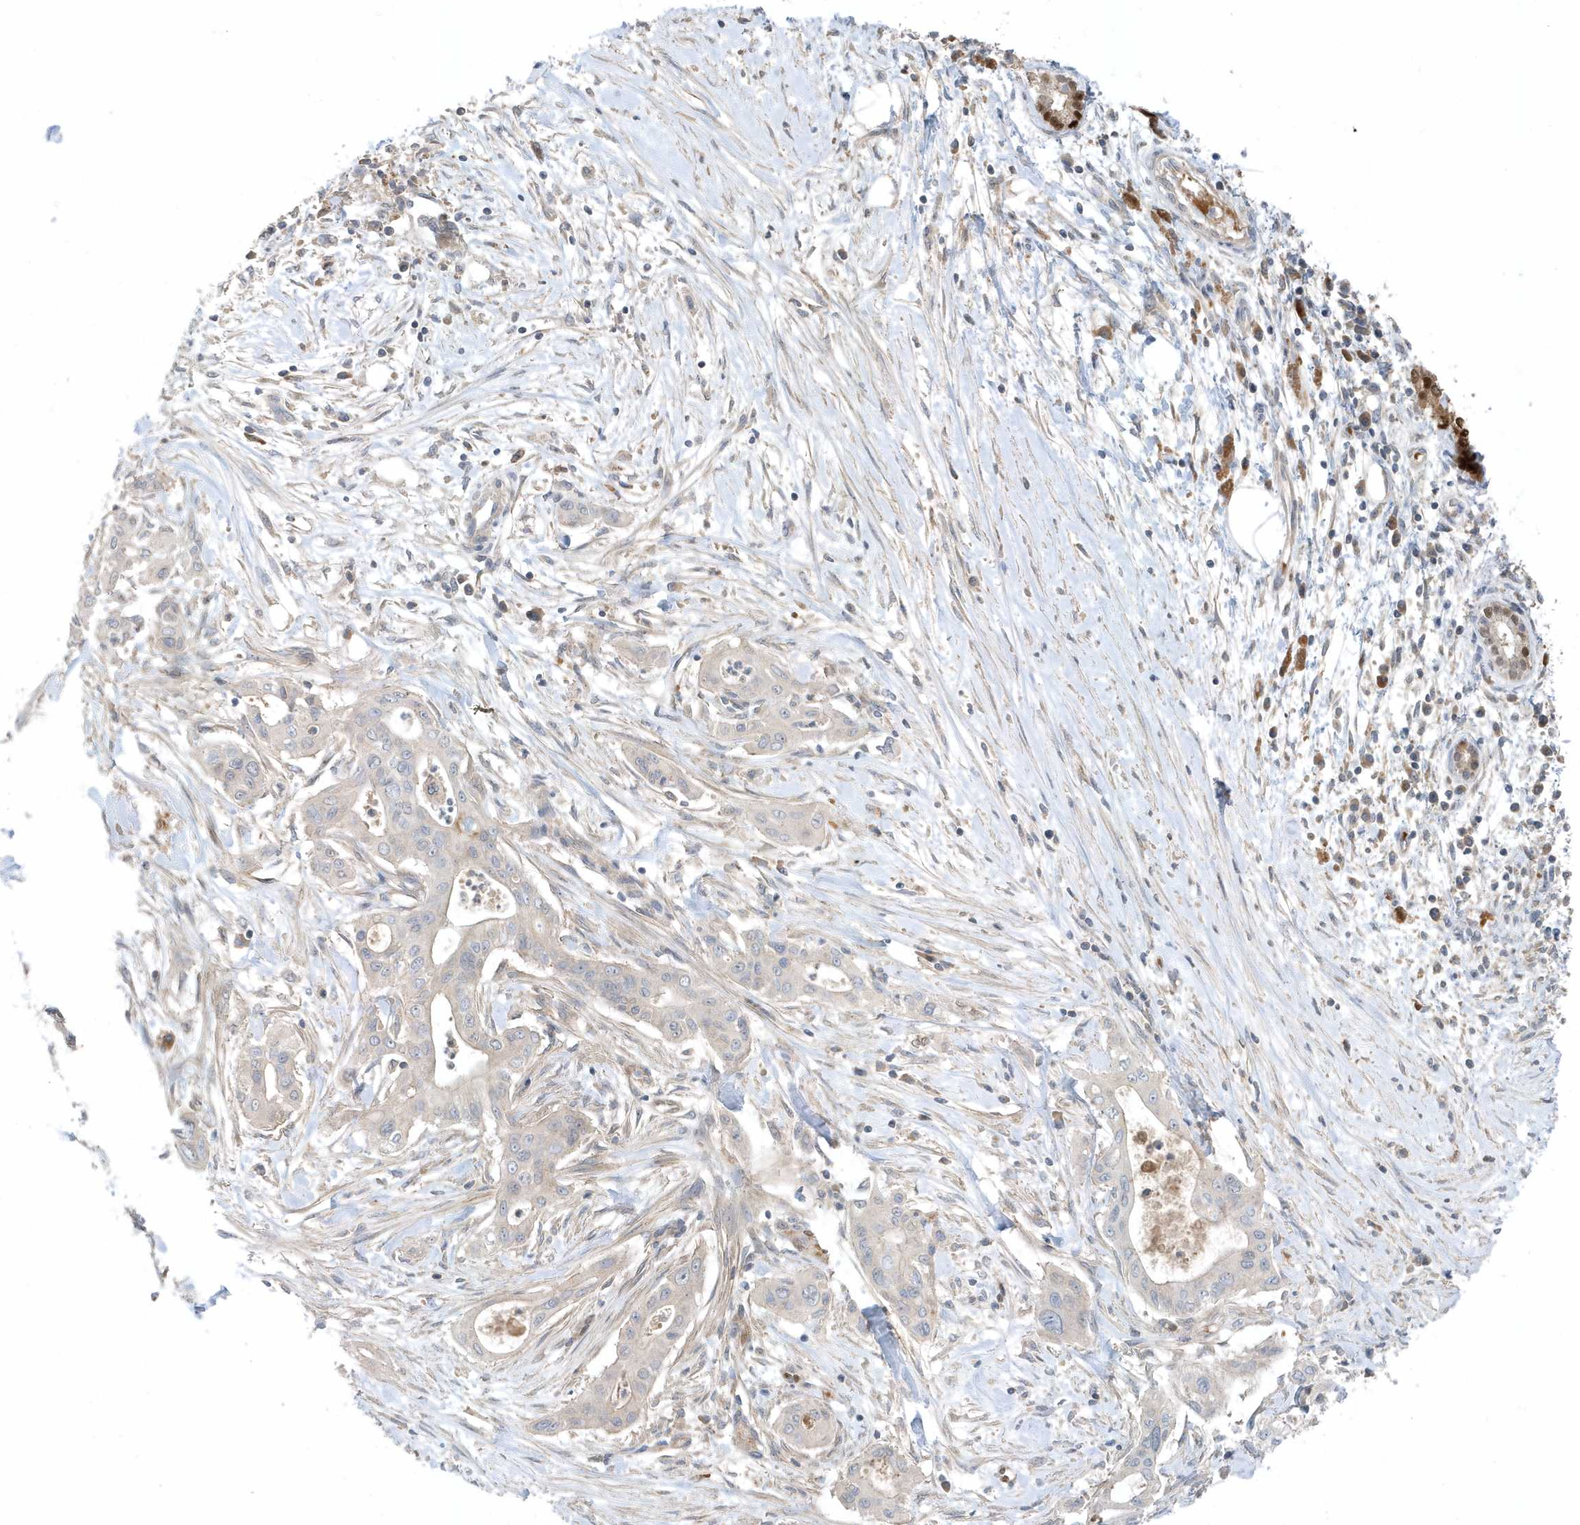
{"staining": {"intensity": "negative", "quantity": "none", "location": "none"}, "tissue": "pancreatic cancer", "cell_type": "Tumor cells", "image_type": "cancer", "snomed": [{"axis": "morphology", "description": "Adenocarcinoma, NOS"}, {"axis": "topography", "description": "Pancreas"}], "caption": "Pancreatic cancer was stained to show a protein in brown. There is no significant expression in tumor cells.", "gene": "USP53", "patient": {"sex": "male", "age": 58}}